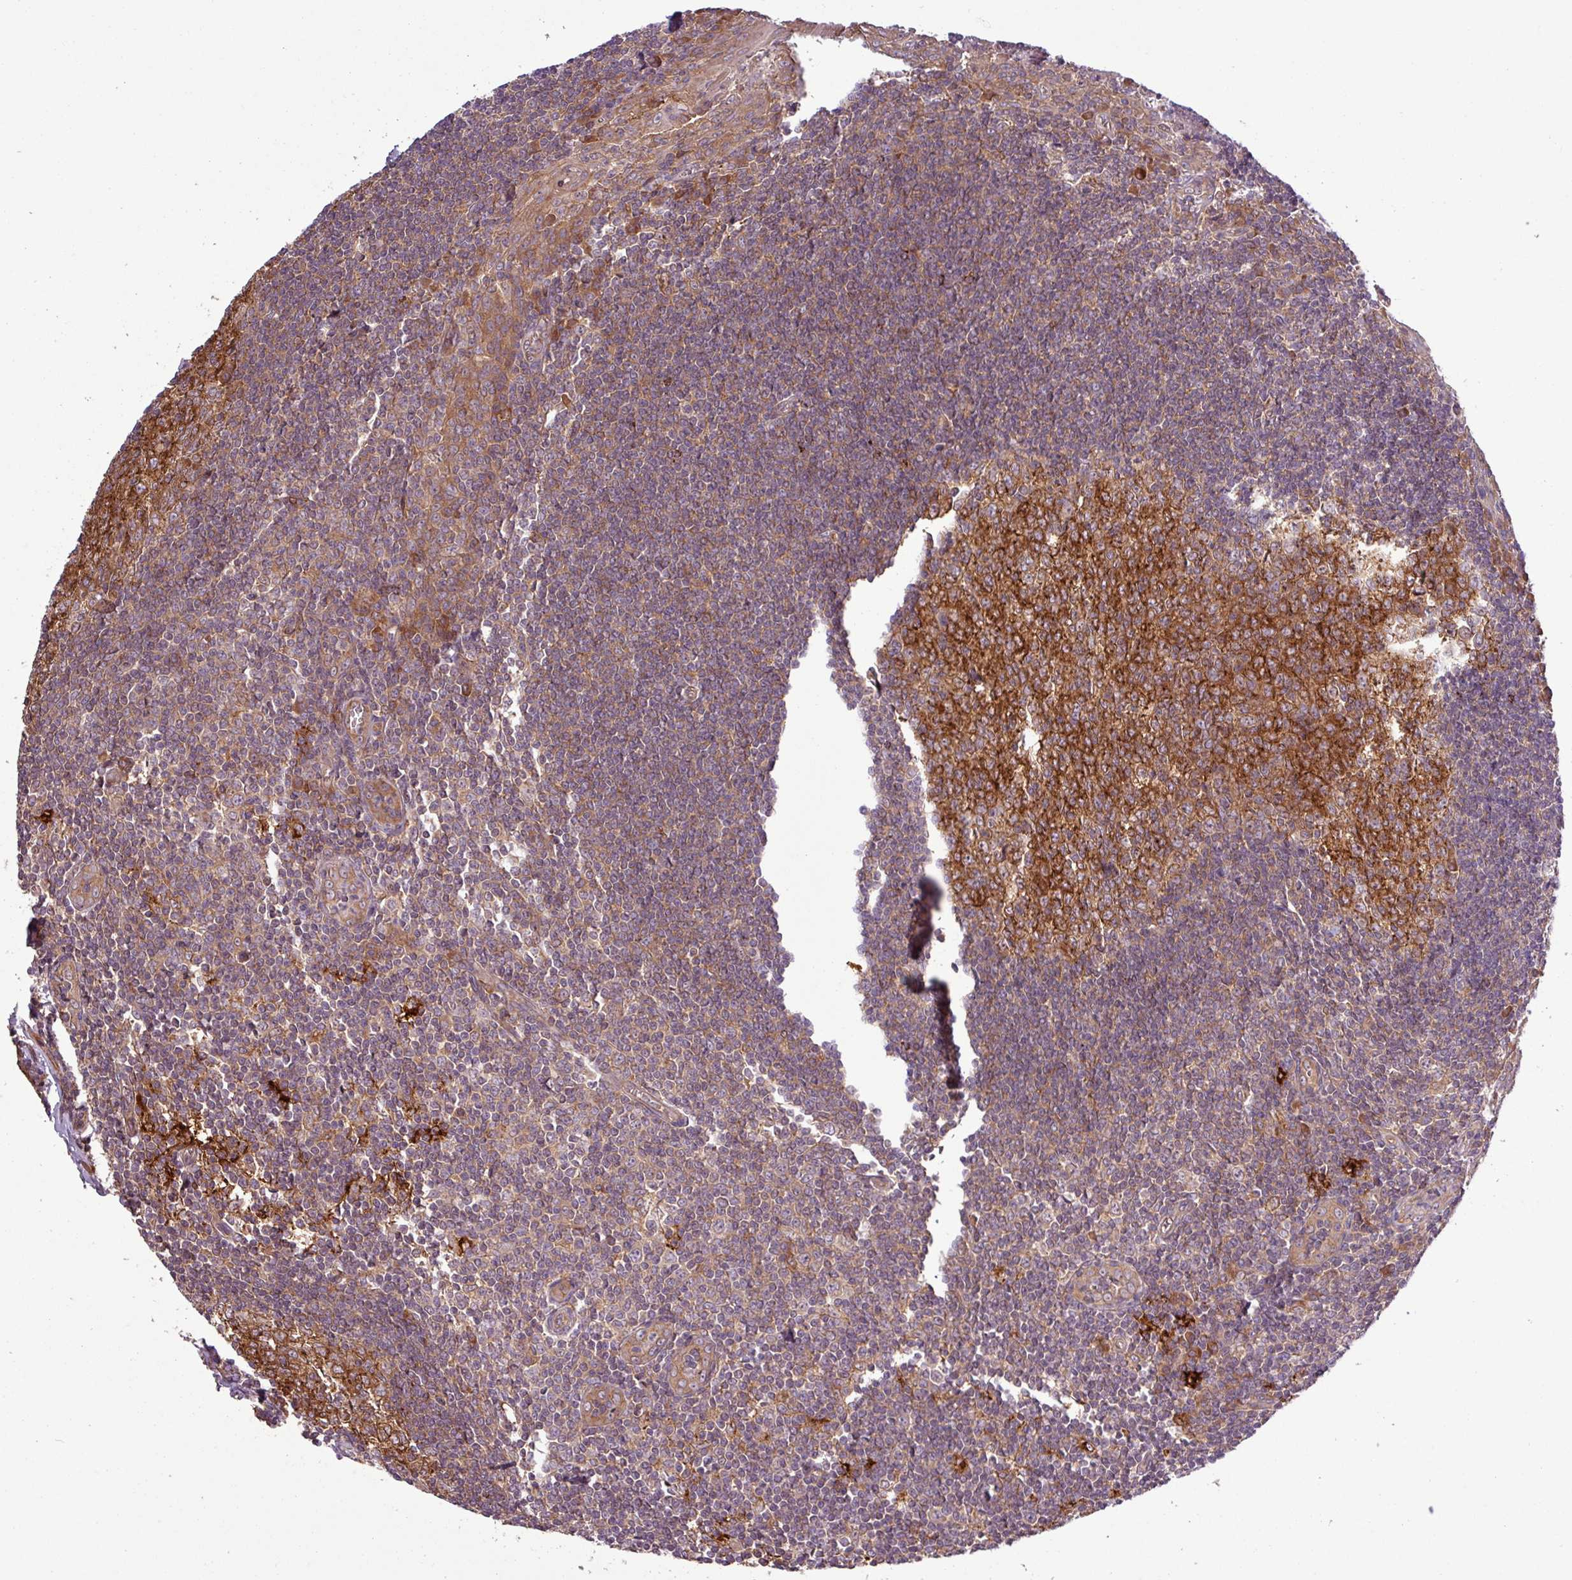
{"staining": {"intensity": "strong", "quantity": ">75%", "location": "cytoplasmic/membranous"}, "tissue": "tonsil", "cell_type": "Germinal center cells", "image_type": "normal", "snomed": [{"axis": "morphology", "description": "Normal tissue, NOS"}, {"axis": "topography", "description": "Tonsil"}], "caption": "Immunohistochemistry (IHC) (DAB) staining of normal tonsil displays strong cytoplasmic/membranous protein positivity in about >75% of germinal center cells. (IHC, brightfield microscopy, high magnification).", "gene": "SIRPB2", "patient": {"sex": "male", "age": 27}}